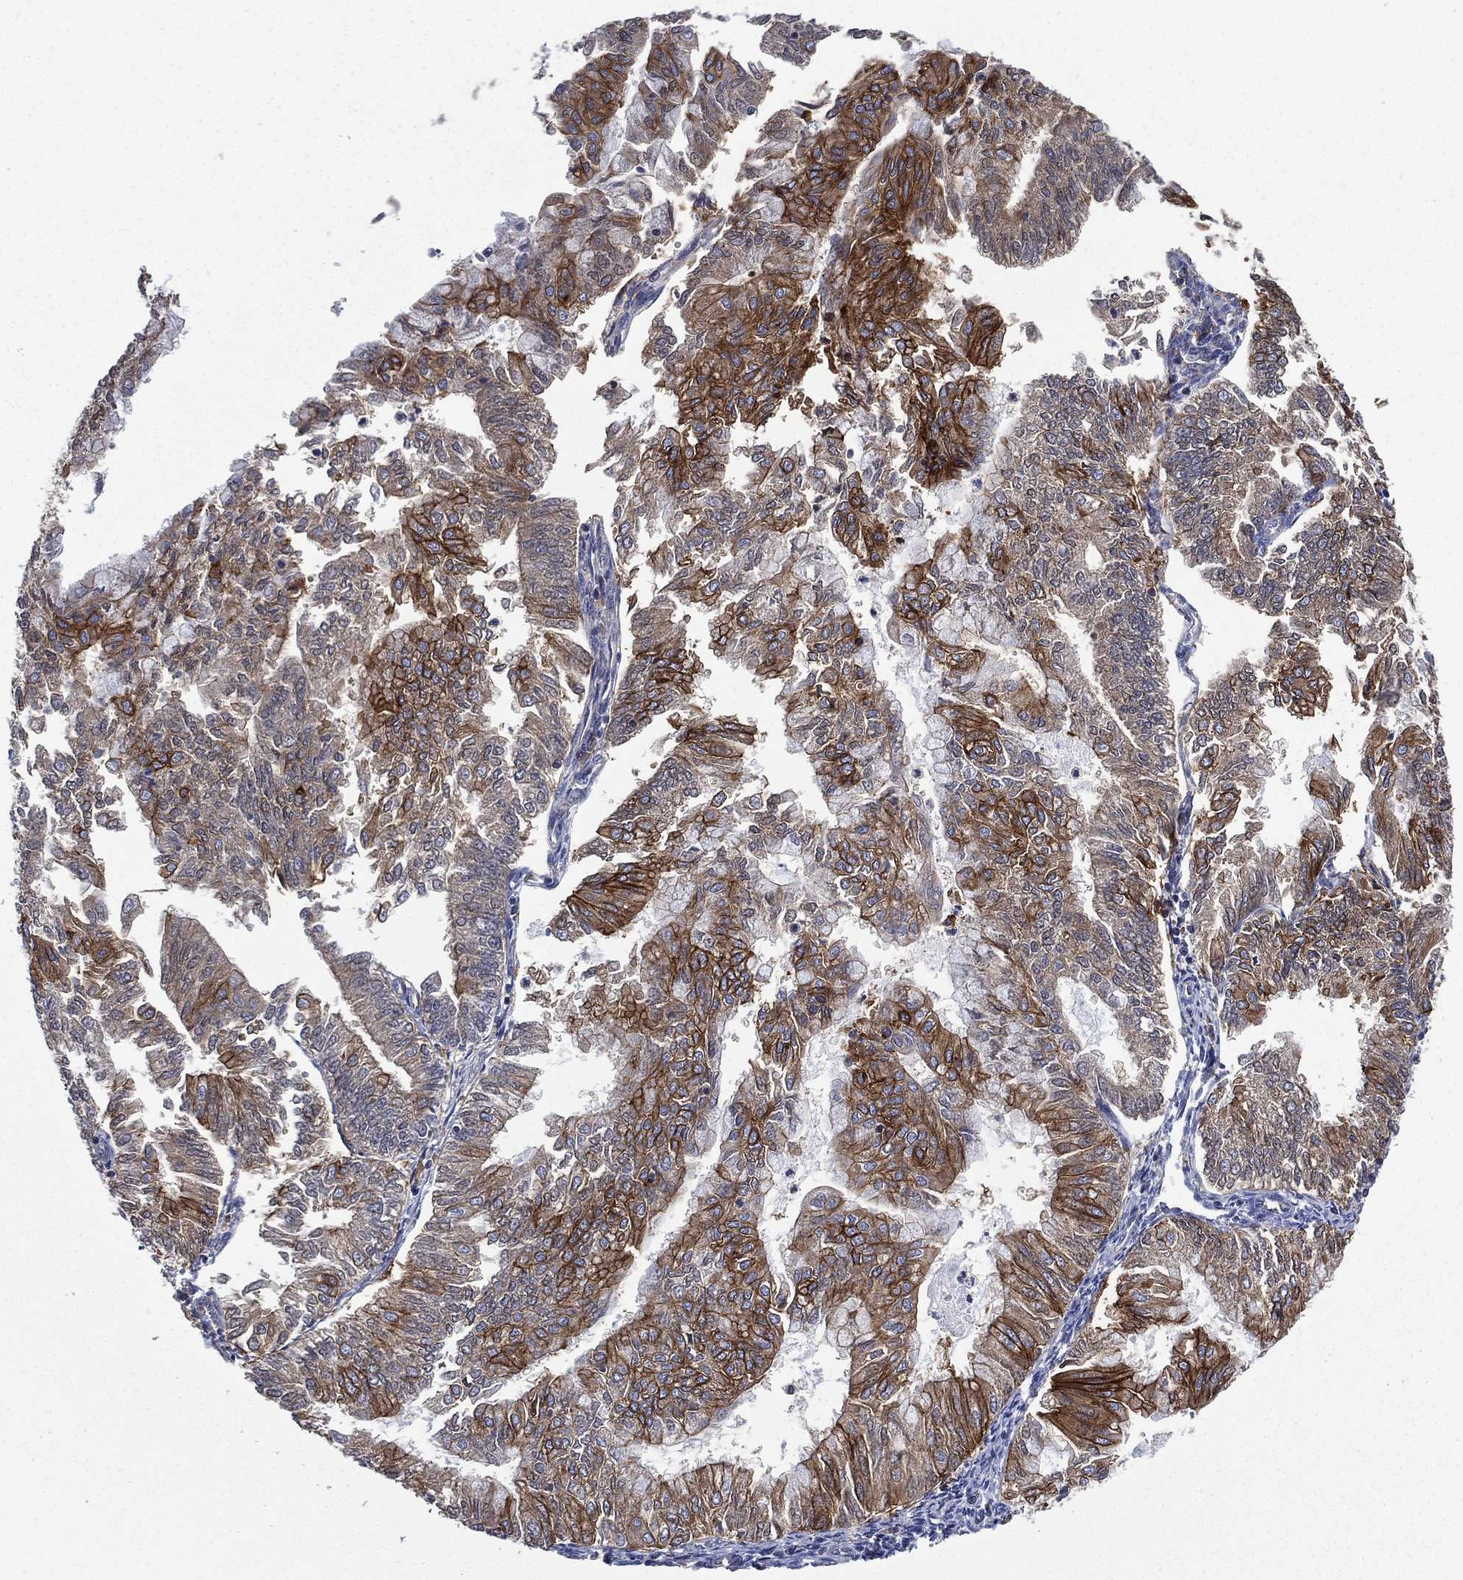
{"staining": {"intensity": "strong", "quantity": "<25%", "location": "cytoplasmic/membranous"}, "tissue": "endometrial cancer", "cell_type": "Tumor cells", "image_type": "cancer", "snomed": [{"axis": "morphology", "description": "Adenocarcinoma, NOS"}, {"axis": "topography", "description": "Endometrium"}], "caption": "Immunohistochemical staining of human endometrial cancer (adenocarcinoma) reveals strong cytoplasmic/membranous protein expression in approximately <25% of tumor cells.", "gene": "SMPD3", "patient": {"sex": "female", "age": 59}}